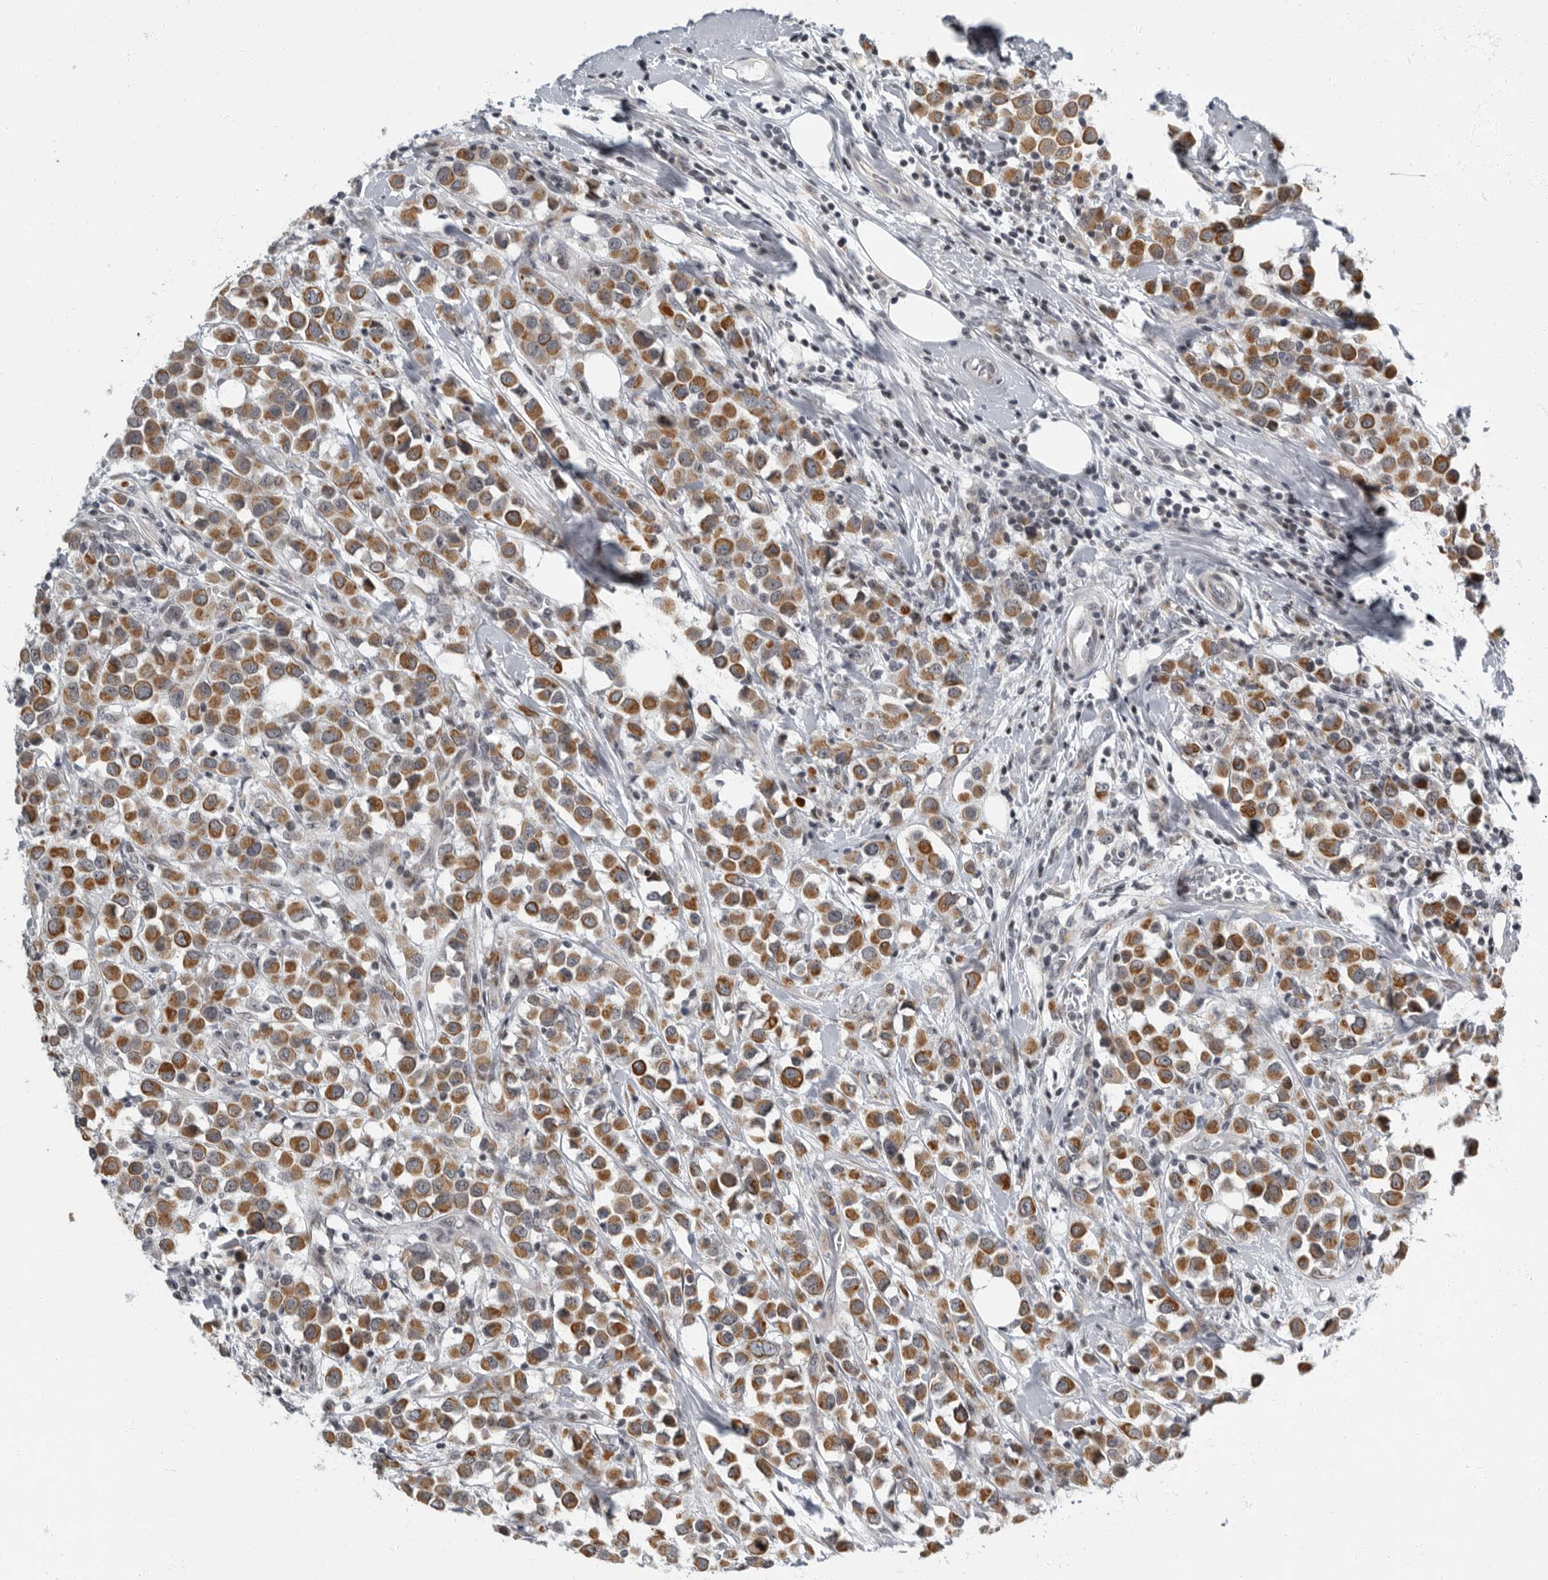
{"staining": {"intensity": "moderate", "quantity": ">75%", "location": "cytoplasmic/membranous"}, "tissue": "breast cancer", "cell_type": "Tumor cells", "image_type": "cancer", "snomed": [{"axis": "morphology", "description": "Duct carcinoma"}, {"axis": "topography", "description": "Breast"}], "caption": "Breast cancer (infiltrating ductal carcinoma) was stained to show a protein in brown. There is medium levels of moderate cytoplasmic/membranous expression in approximately >75% of tumor cells.", "gene": "EVI5", "patient": {"sex": "female", "age": 61}}